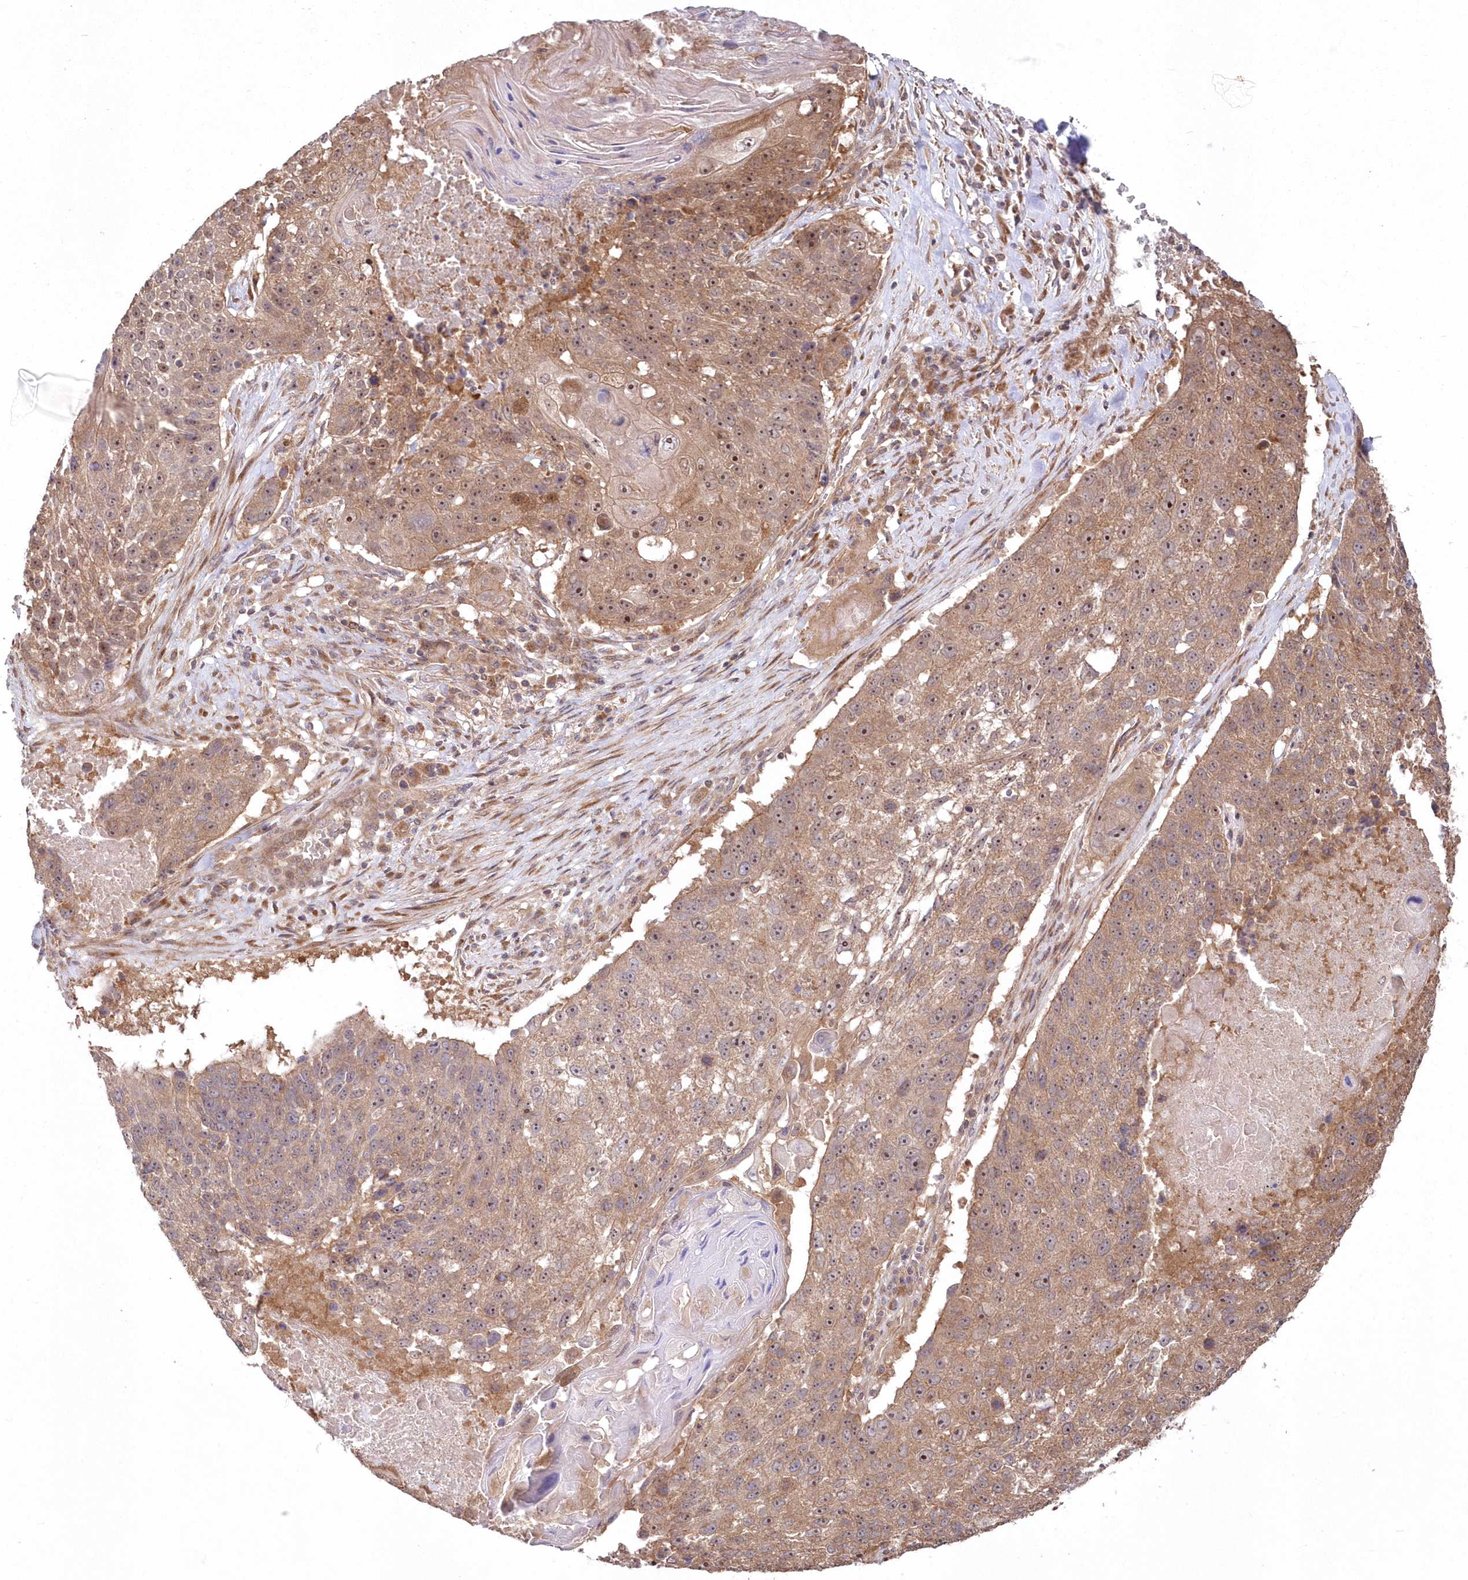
{"staining": {"intensity": "moderate", "quantity": ">75%", "location": "cytoplasmic/membranous,nuclear"}, "tissue": "lung cancer", "cell_type": "Tumor cells", "image_type": "cancer", "snomed": [{"axis": "morphology", "description": "Squamous cell carcinoma, NOS"}, {"axis": "topography", "description": "Lung"}], "caption": "This is a photomicrograph of immunohistochemistry staining of lung cancer (squamous cell carcinoma), which shows moderate expression in the cytoplasmic/membranous and nuclear of tumor cells.", "gene": "TBCA", "patient": {"sex": "male", "age": 61}}